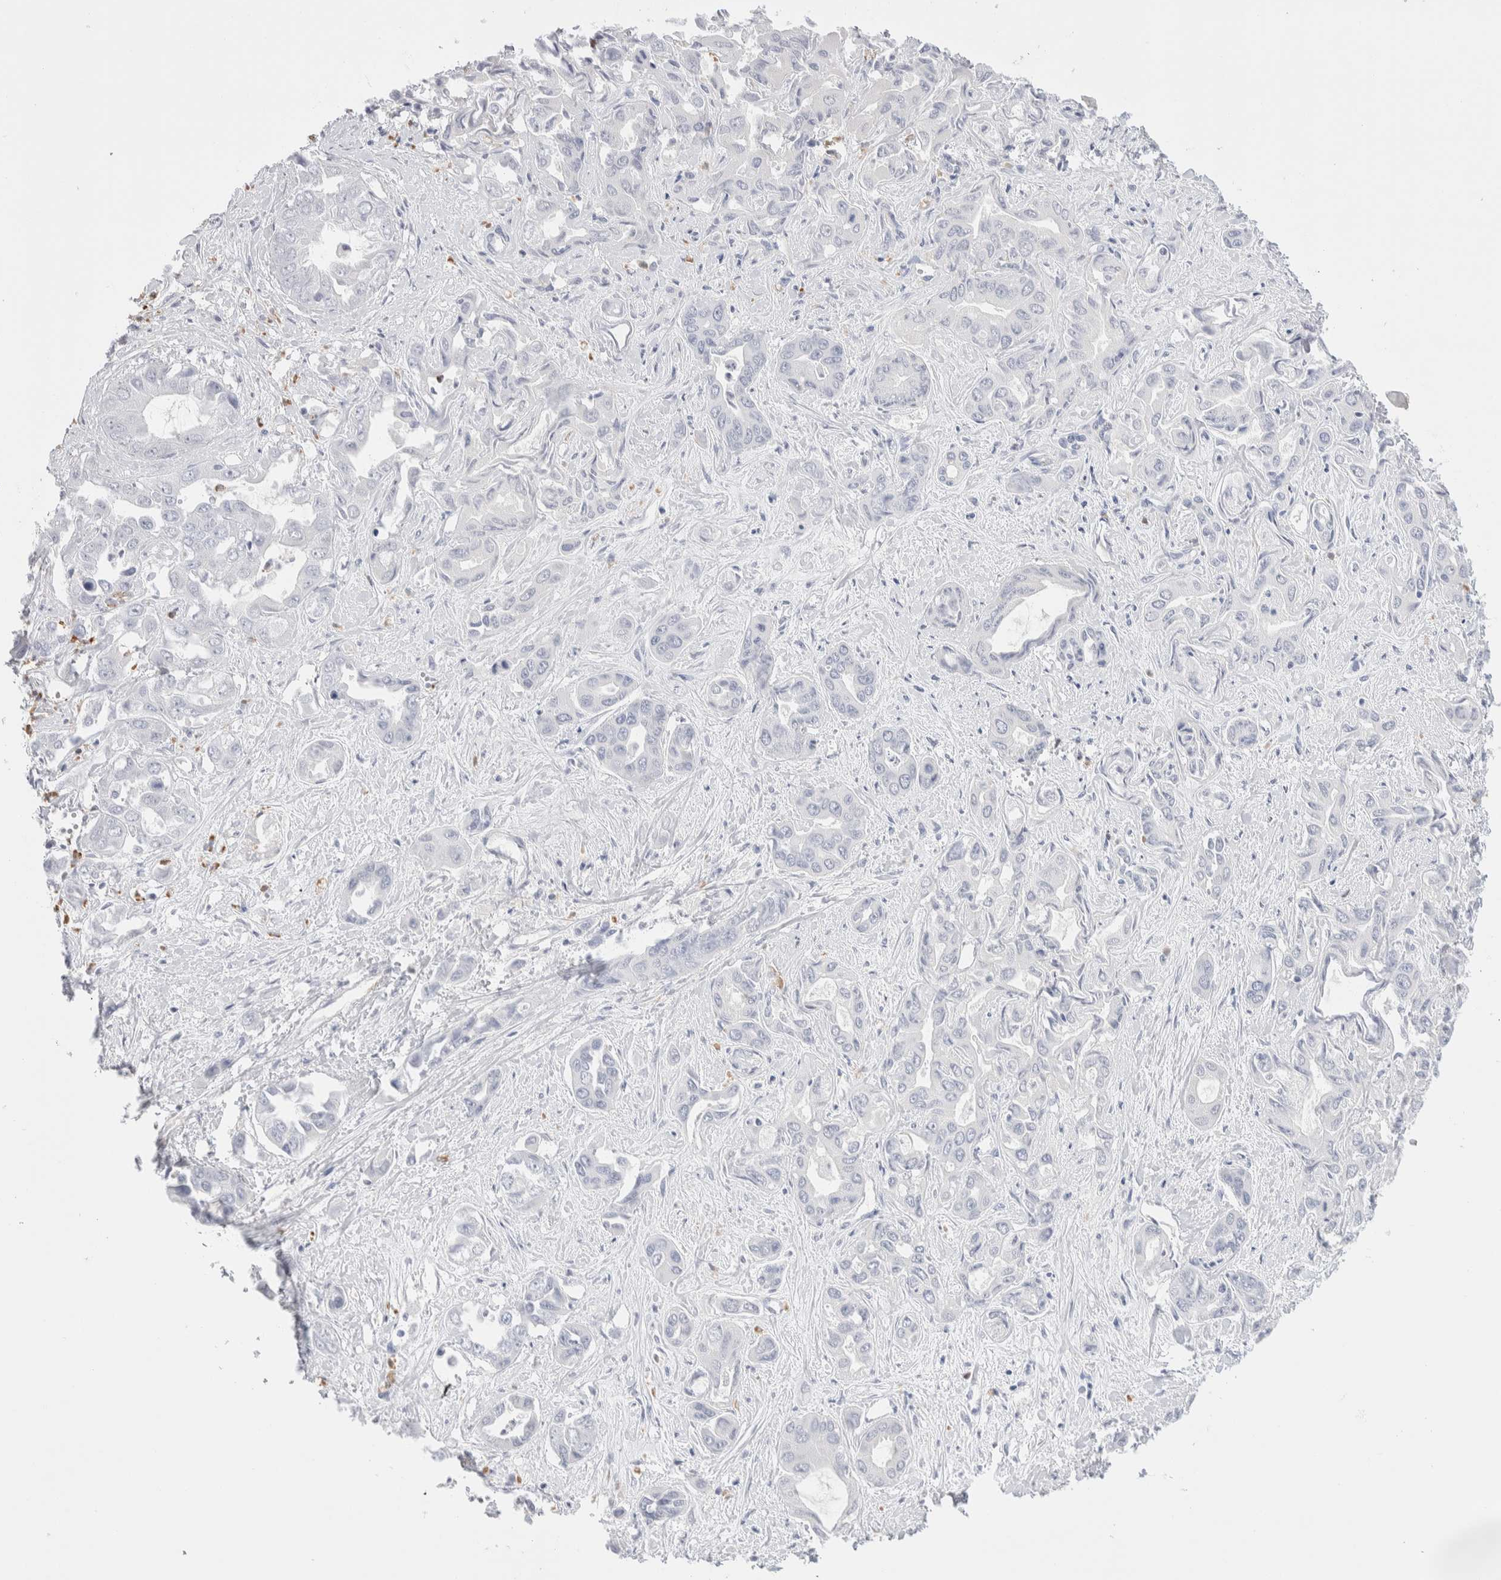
{"staining": {"intensity": "negative", "quantity": "none", "location": "none"}, "tissue": "liver cancer", "cell_type": "Tumor cells", "image_type": "cancer", "snomed": [{"axis": "morphology", "description": "Cholangiocarcinoma"}, {"axis": "topography", "description": "Liver"}], "caption": "Protein analysis of liver cholangiocarcinoma reveals no significant positivity in tumor cells.", "gene": "SEPTIN4", "patient": {"sex": "female", "age": 52}}